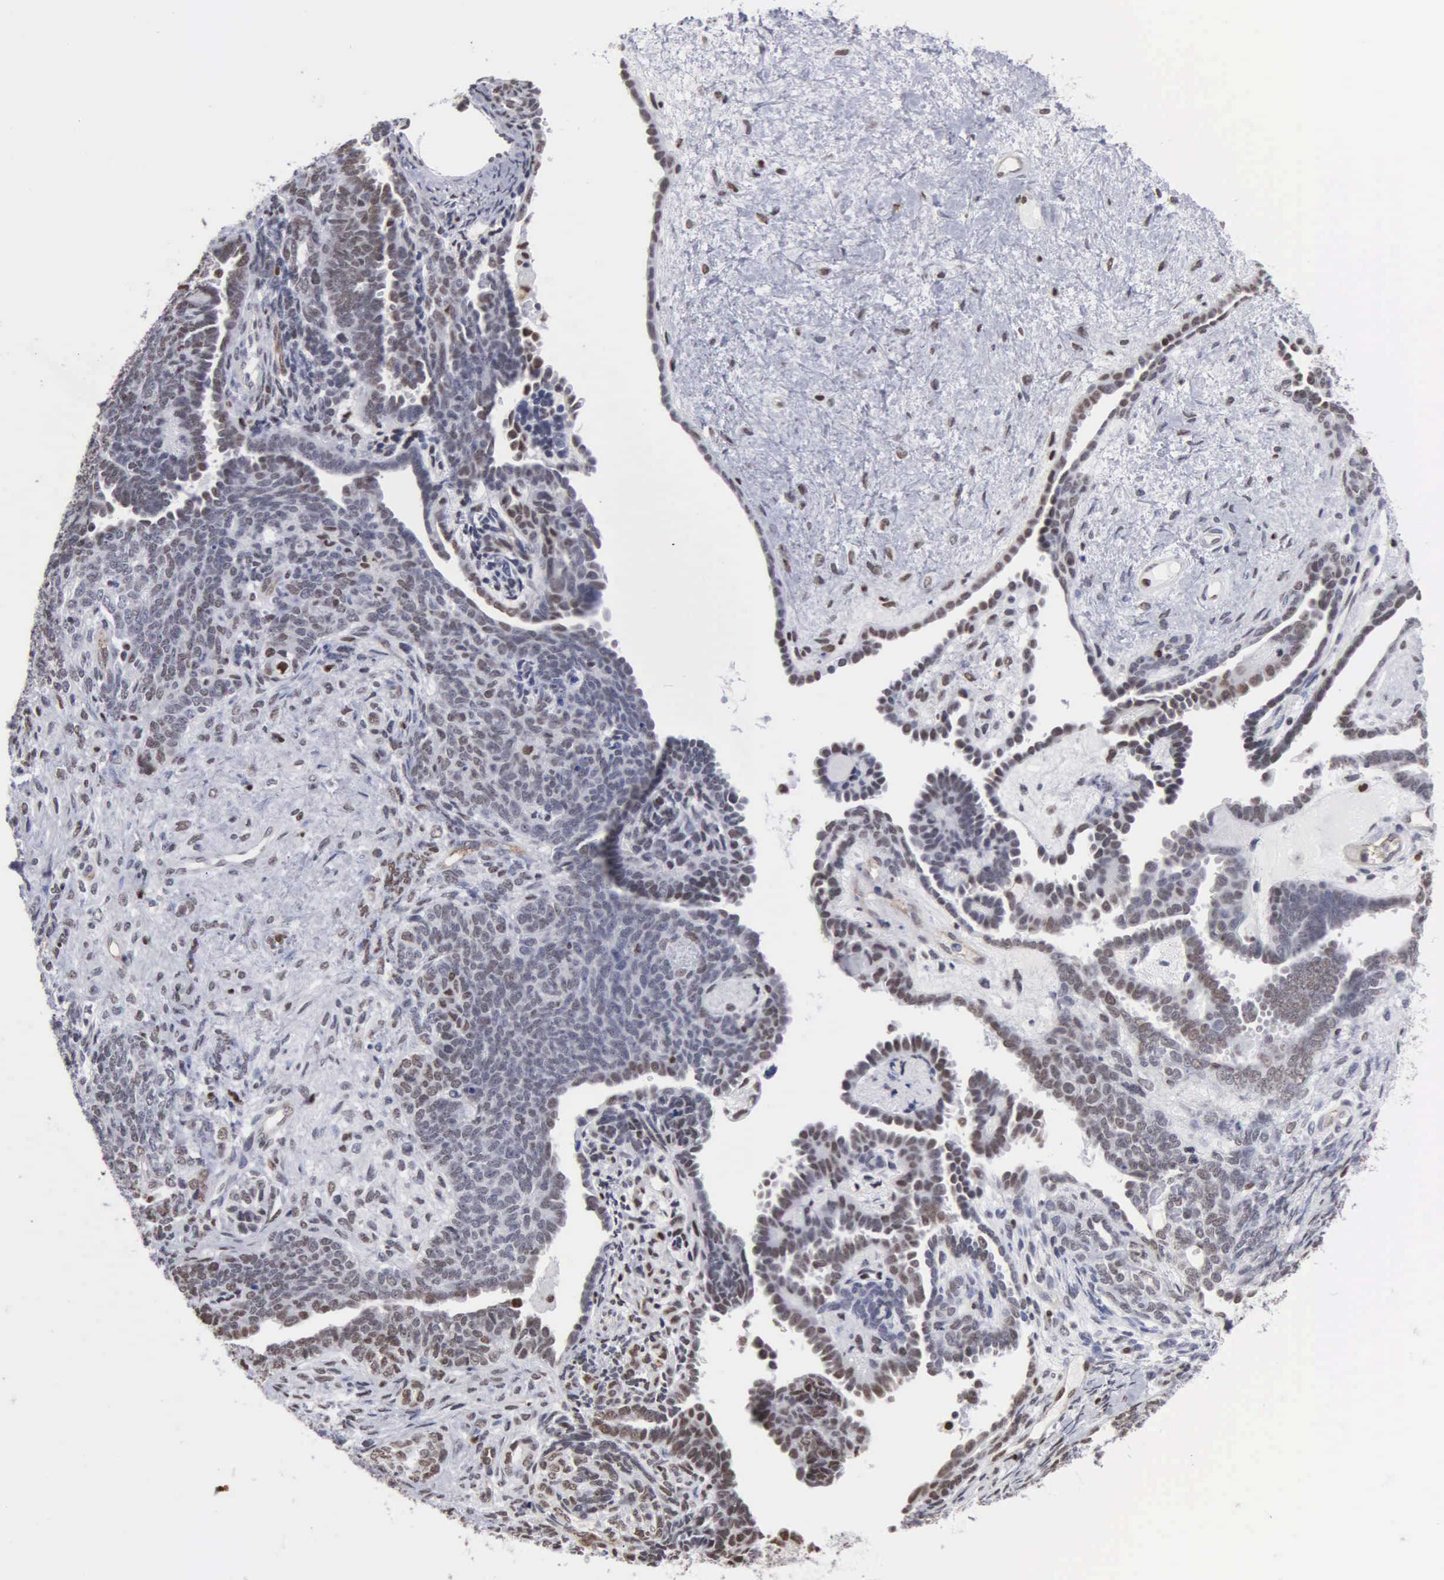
{"staining": {"intensity": "moderate", "quantity": "25%-75%", "location": "nuclear"}, "tissue": "endometrial cancer", "cell_type": "Tumor cells", "image_type": "cancer", "snomed": [{"axis": "morphology", "description": "Neoplasm, malignant, NOS"}, {"axis": "topography", "description": "Endometrium"}], "caption": "Moderate nuclear positivity for a protein is seen in approximately 25%-75% of tumor cells of endometrial malignant neoplasm using immunohistochemistry (IHC).", "gene": "CCNG1", "patient": {"sex": "female", "age": 74}}